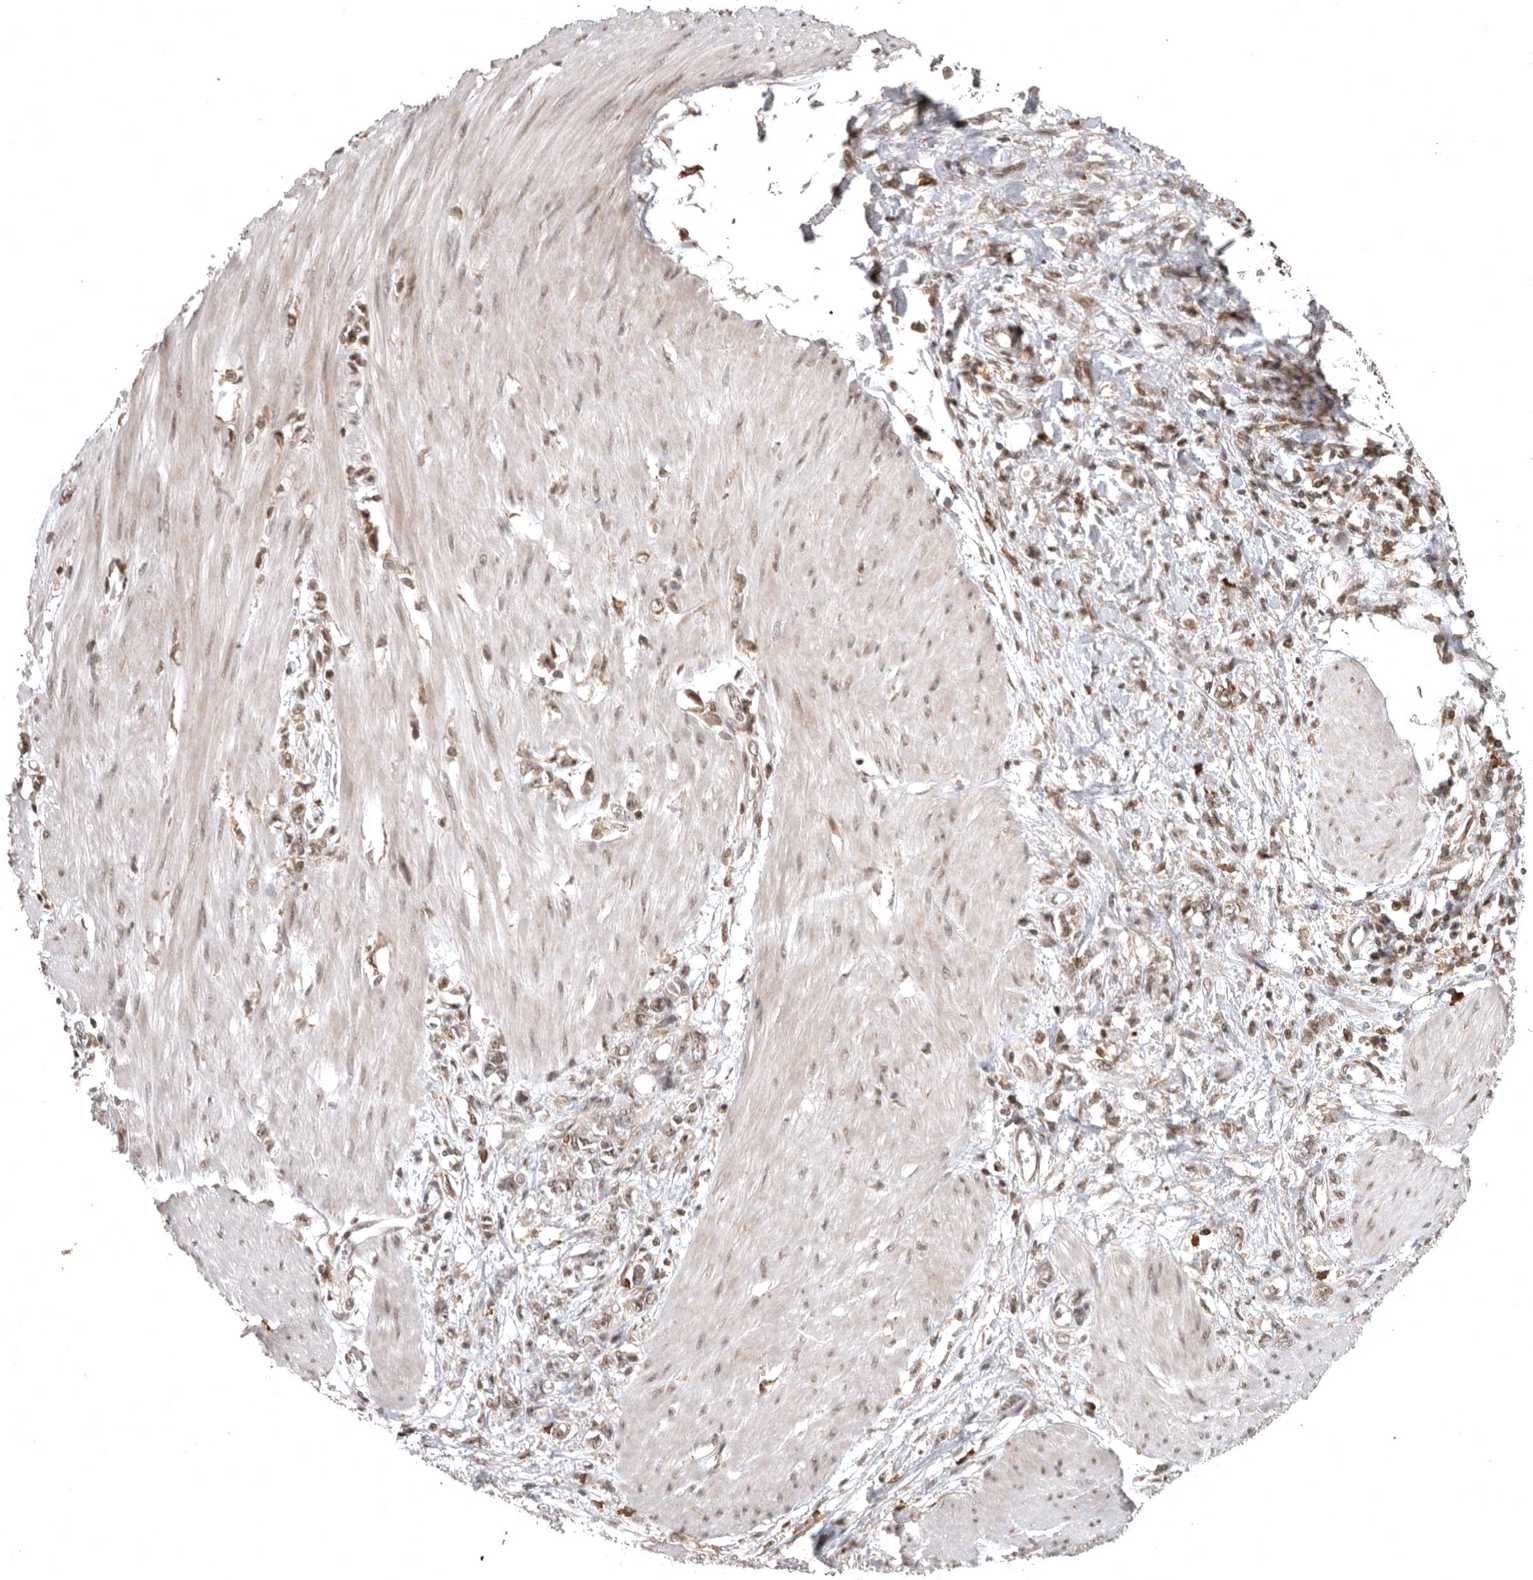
{"staining": {"intensity": "weak", "quantity": ">75%", "location": "nuclear"}, "tissue": "stomach cancer", "cell_type": "Tumor cells", "image_type": "cancer", "snomed": [{"axis": "morphology", "description": "Adenocarcinoma, NOS"}, {"axis": "topography", "description": "Stomach"}], "caption": "Immunohistochemical staining of stomach adenocarcinoma shows low levels of weak nuclear protein staining in about >75% of tumor cells.", "gene": "CBLL1", "patient": {"sex": "female", "age": 76}}